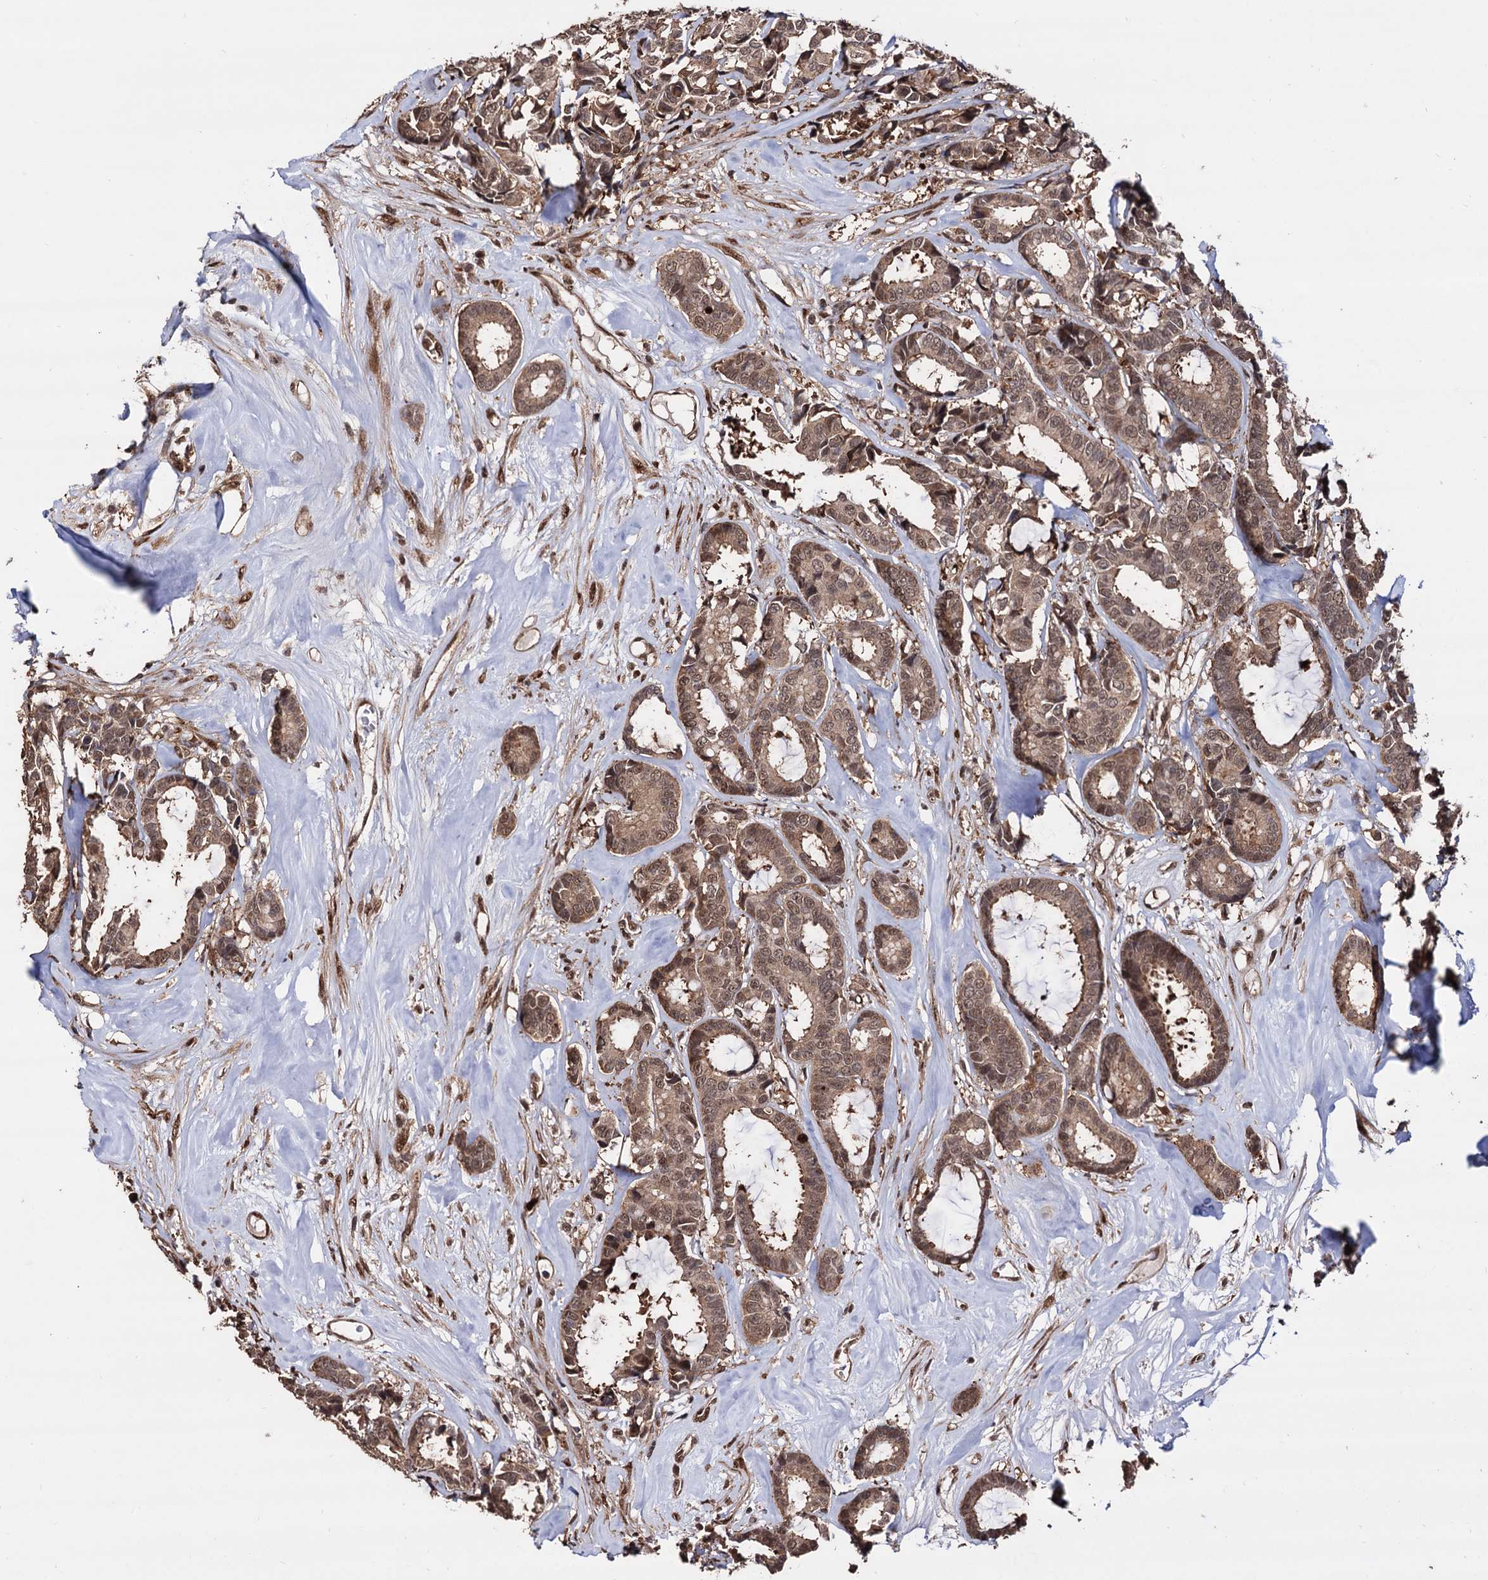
{"staining": {"intensity": "moderate", "quantity": ">75%", "location": "cytoplasmic/membranous,nuclear"}, "tissue": "breast cancer", "cell_type": "Tumor cells", "image_type": "cancer", "snomed": [{"axis": "morphology", "description": "Duct carcinoma"}, {"axis": "topography", "description": "Breast"}], "caption": "An immunohistochemistry (IHC) image of tumor tissue is shown. Protein staining in brown shows moderate cytoplasmic/membranous and nuclear positivity in breast cancer within tumor cells.", "gene": "PIGB", "patient": {"sex": "female", "age": 87}}